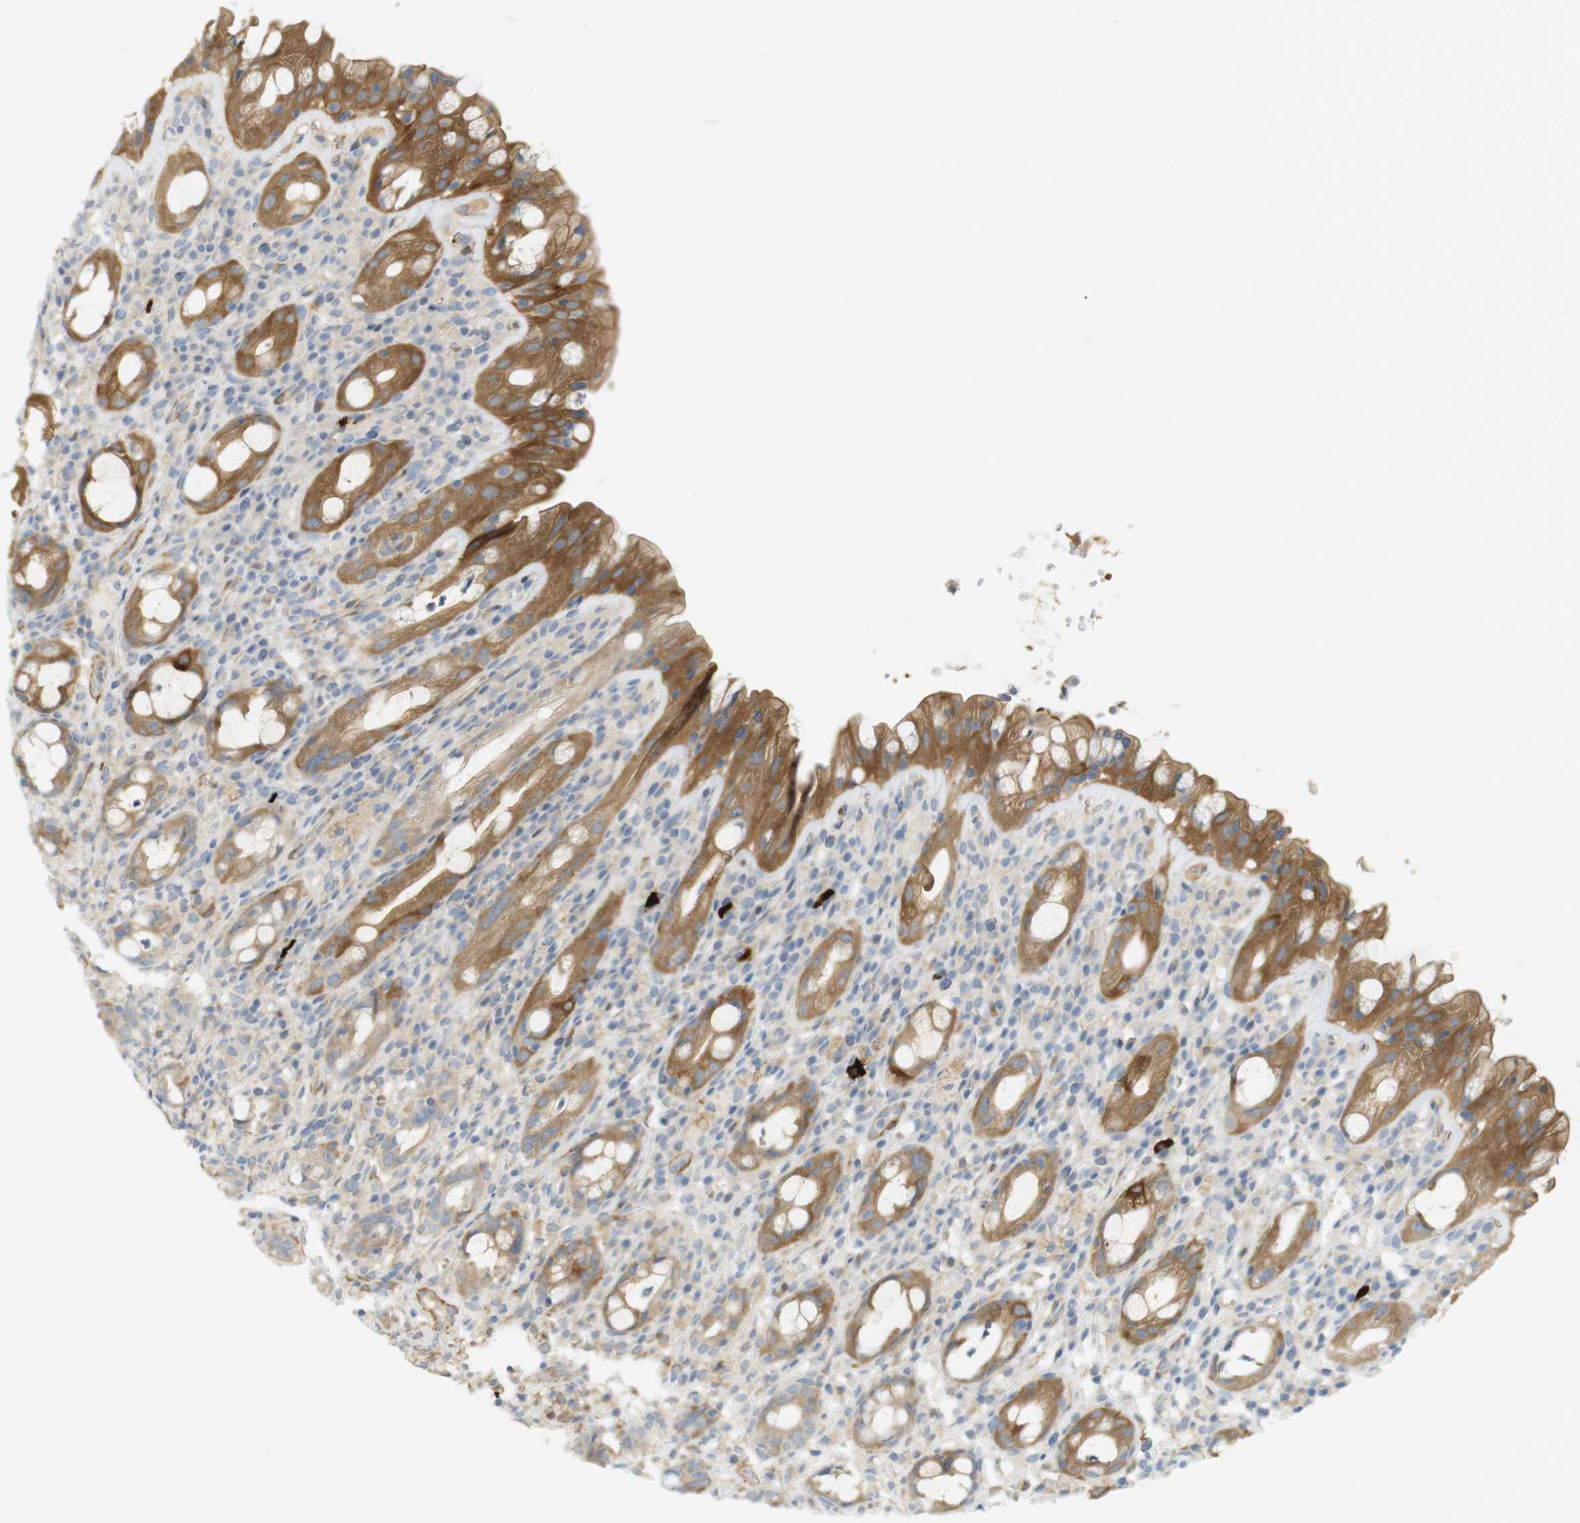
{"staining": {"intensity": "moderate", "quantity": ">75%", "location": "cytoplasmic/membranous"}, "tissue": "rectum", "cell_type": "Glandular cells", "image_type": "normal", "snomed": [{"axis": "morphology", "description": "Normal tissue, NOS"}, {"axis": "topography", "description": "Rectum"}], "caption": "About >75% of glandular cells in unremarkable rectum exhibit moderate cytoplasmic/membranous protein positivity as visualized by brown immunohistochemical staining.", "gene": "PDE3A", "patient": {"sex": "male", "age": 44}}